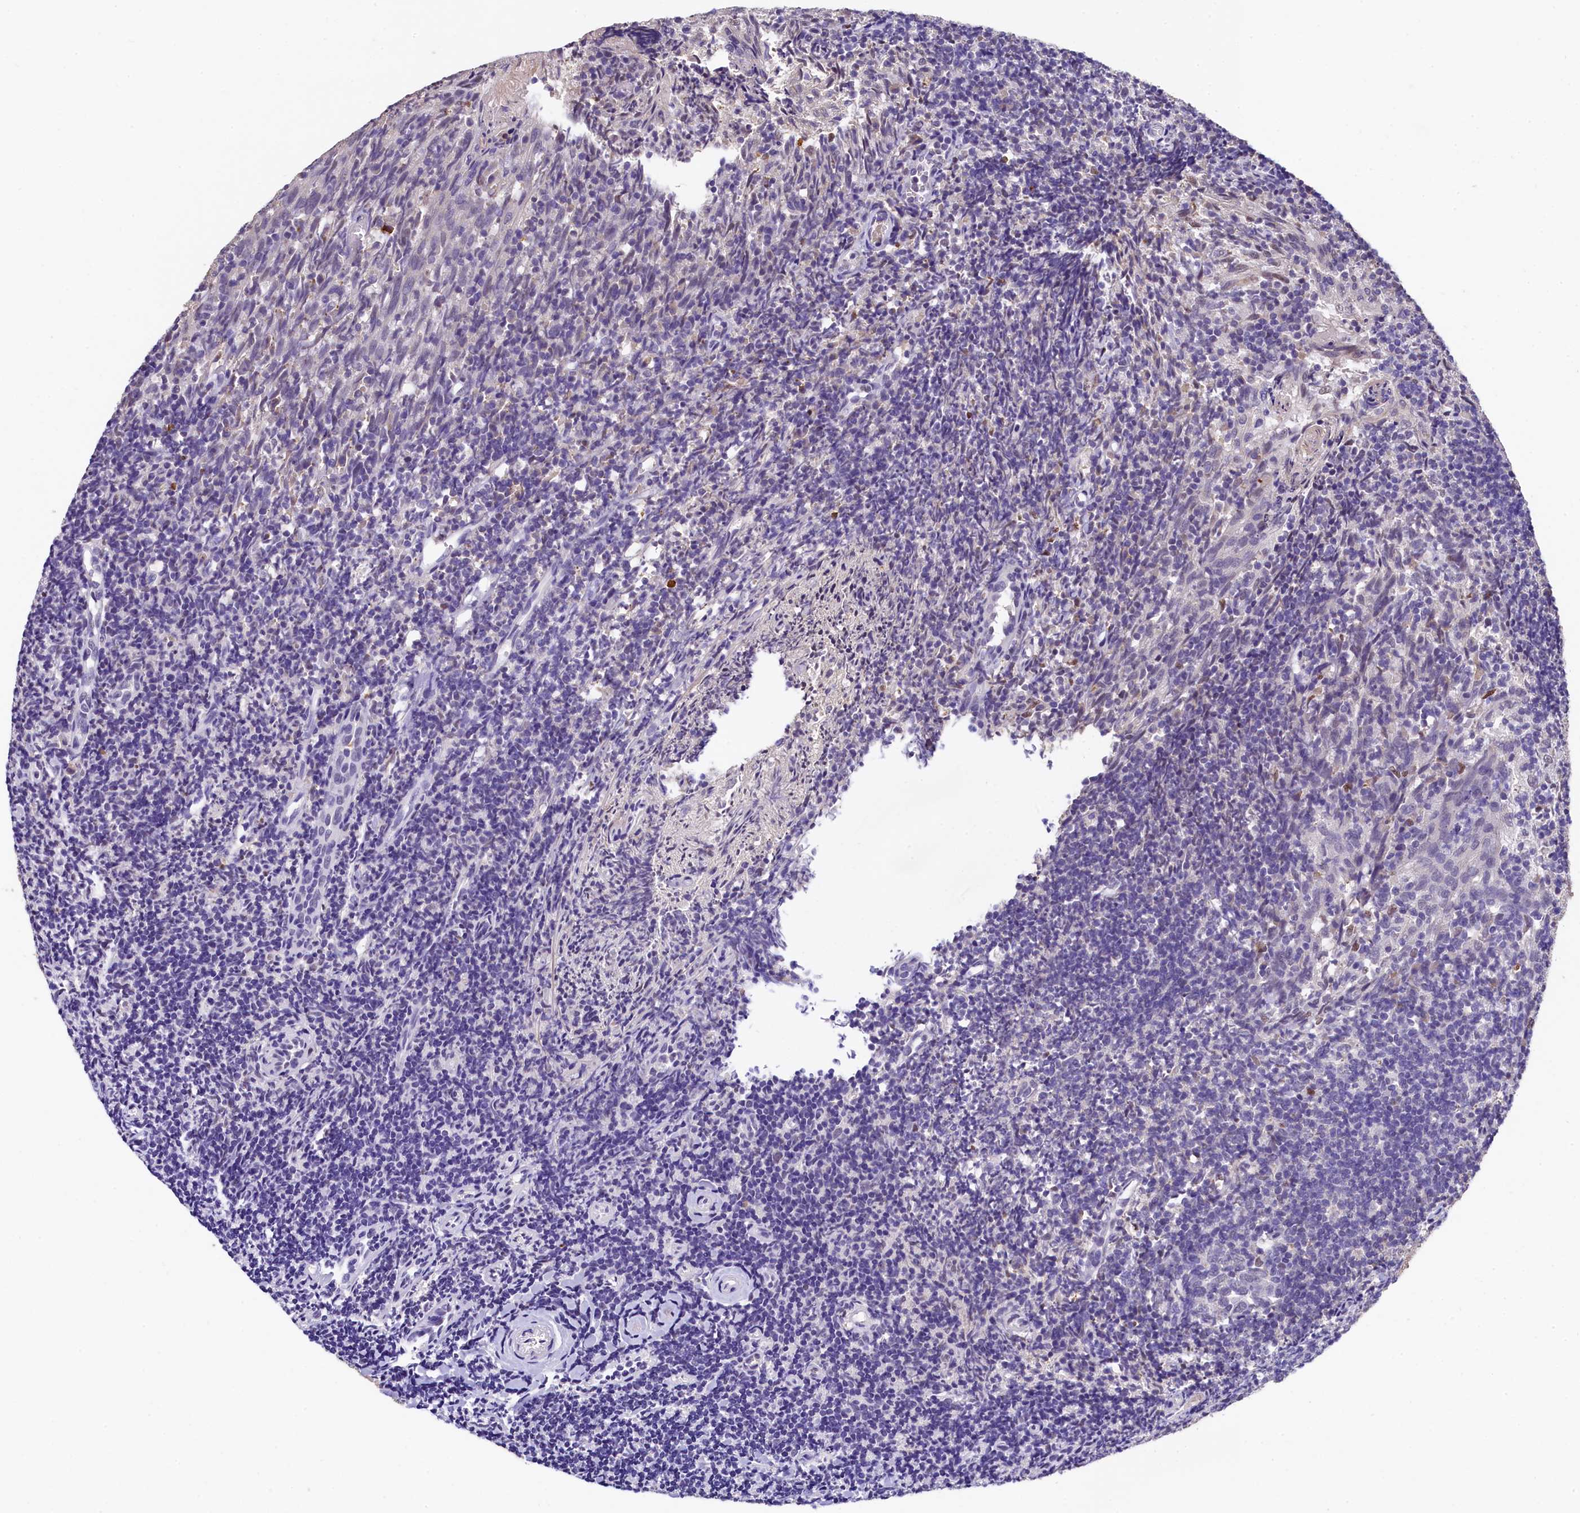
{"staining": {"intensity": "weak", "quantity": "<25%", "location": "nuclear"}, "tissue": "tonsil", "cell_type": "Germinal center cells", "image_type": "normal", "snomed": [{"axis": "morphology", "description": "Normal tissue, NOS"}, {"axis": "topography", "description": "Tonsil"}], "caption": "Immunohistochemical staining of normal human tonsil reveals no significant staining in germinal center cells.", "gene": "HECTD4", "patient": {"sex": "female", "age": 10}}